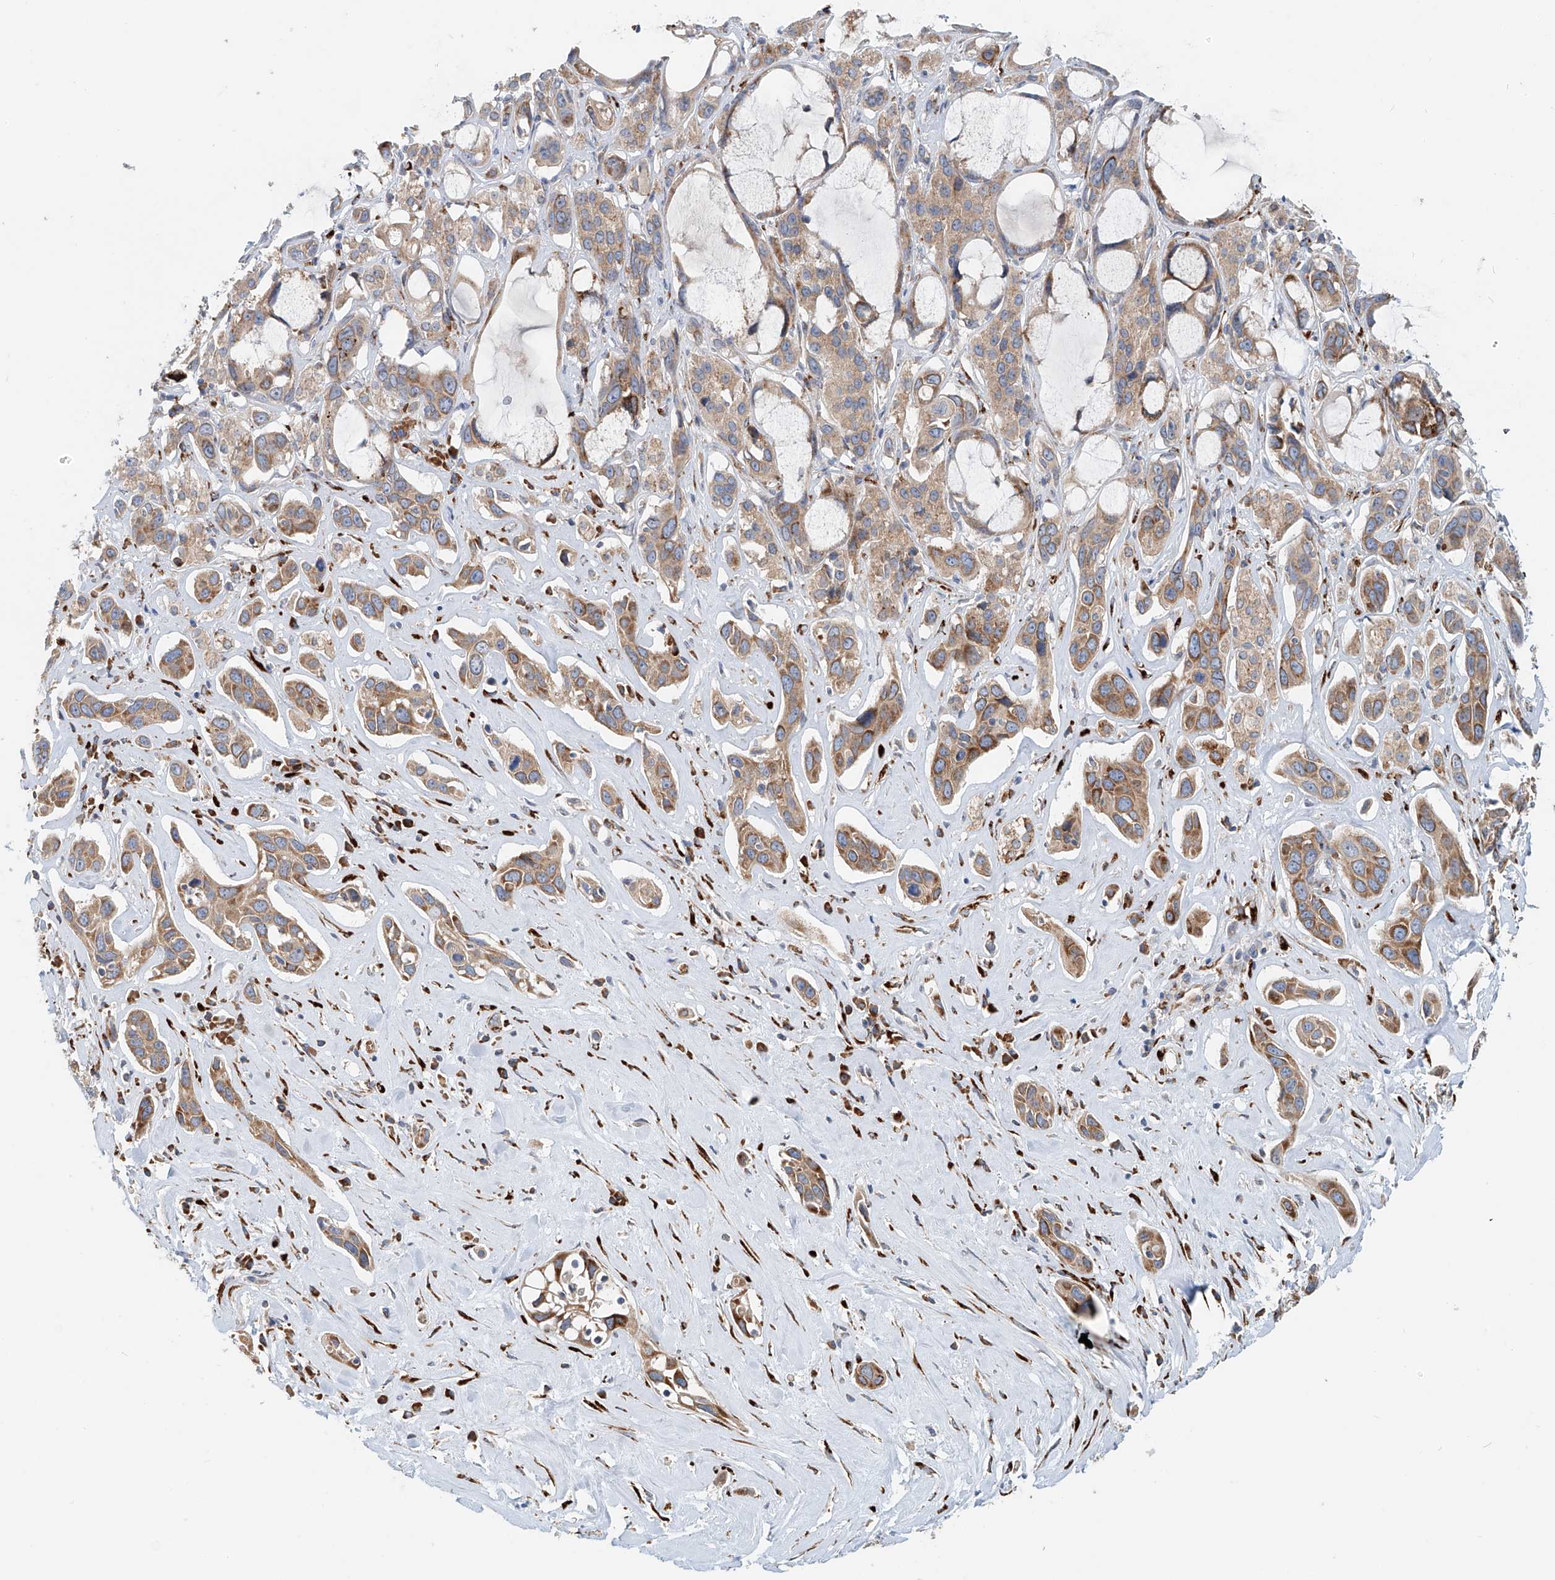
{"staining": {"intensity": "moderate", "quantity": ">75%", "location": "cytoplasmic/membranous"}, "tissue": "pancreatic cancer", "cell_type": "Tumor cells", "image_type": "cancer", "snomed": [{"axis": "morphology", "description": "Adenocarcinoma, NOS"}, {"axis": "topography", "description": "Pancreas"}], "caption": "Protein staining reveals moderate cytoplasmic/membranous positivity in approximately >75% of tumor cells in pancreatic adenocarcinoma.", "gene": "SNAP29", "patient": {"sex": "female", "age": 60}}